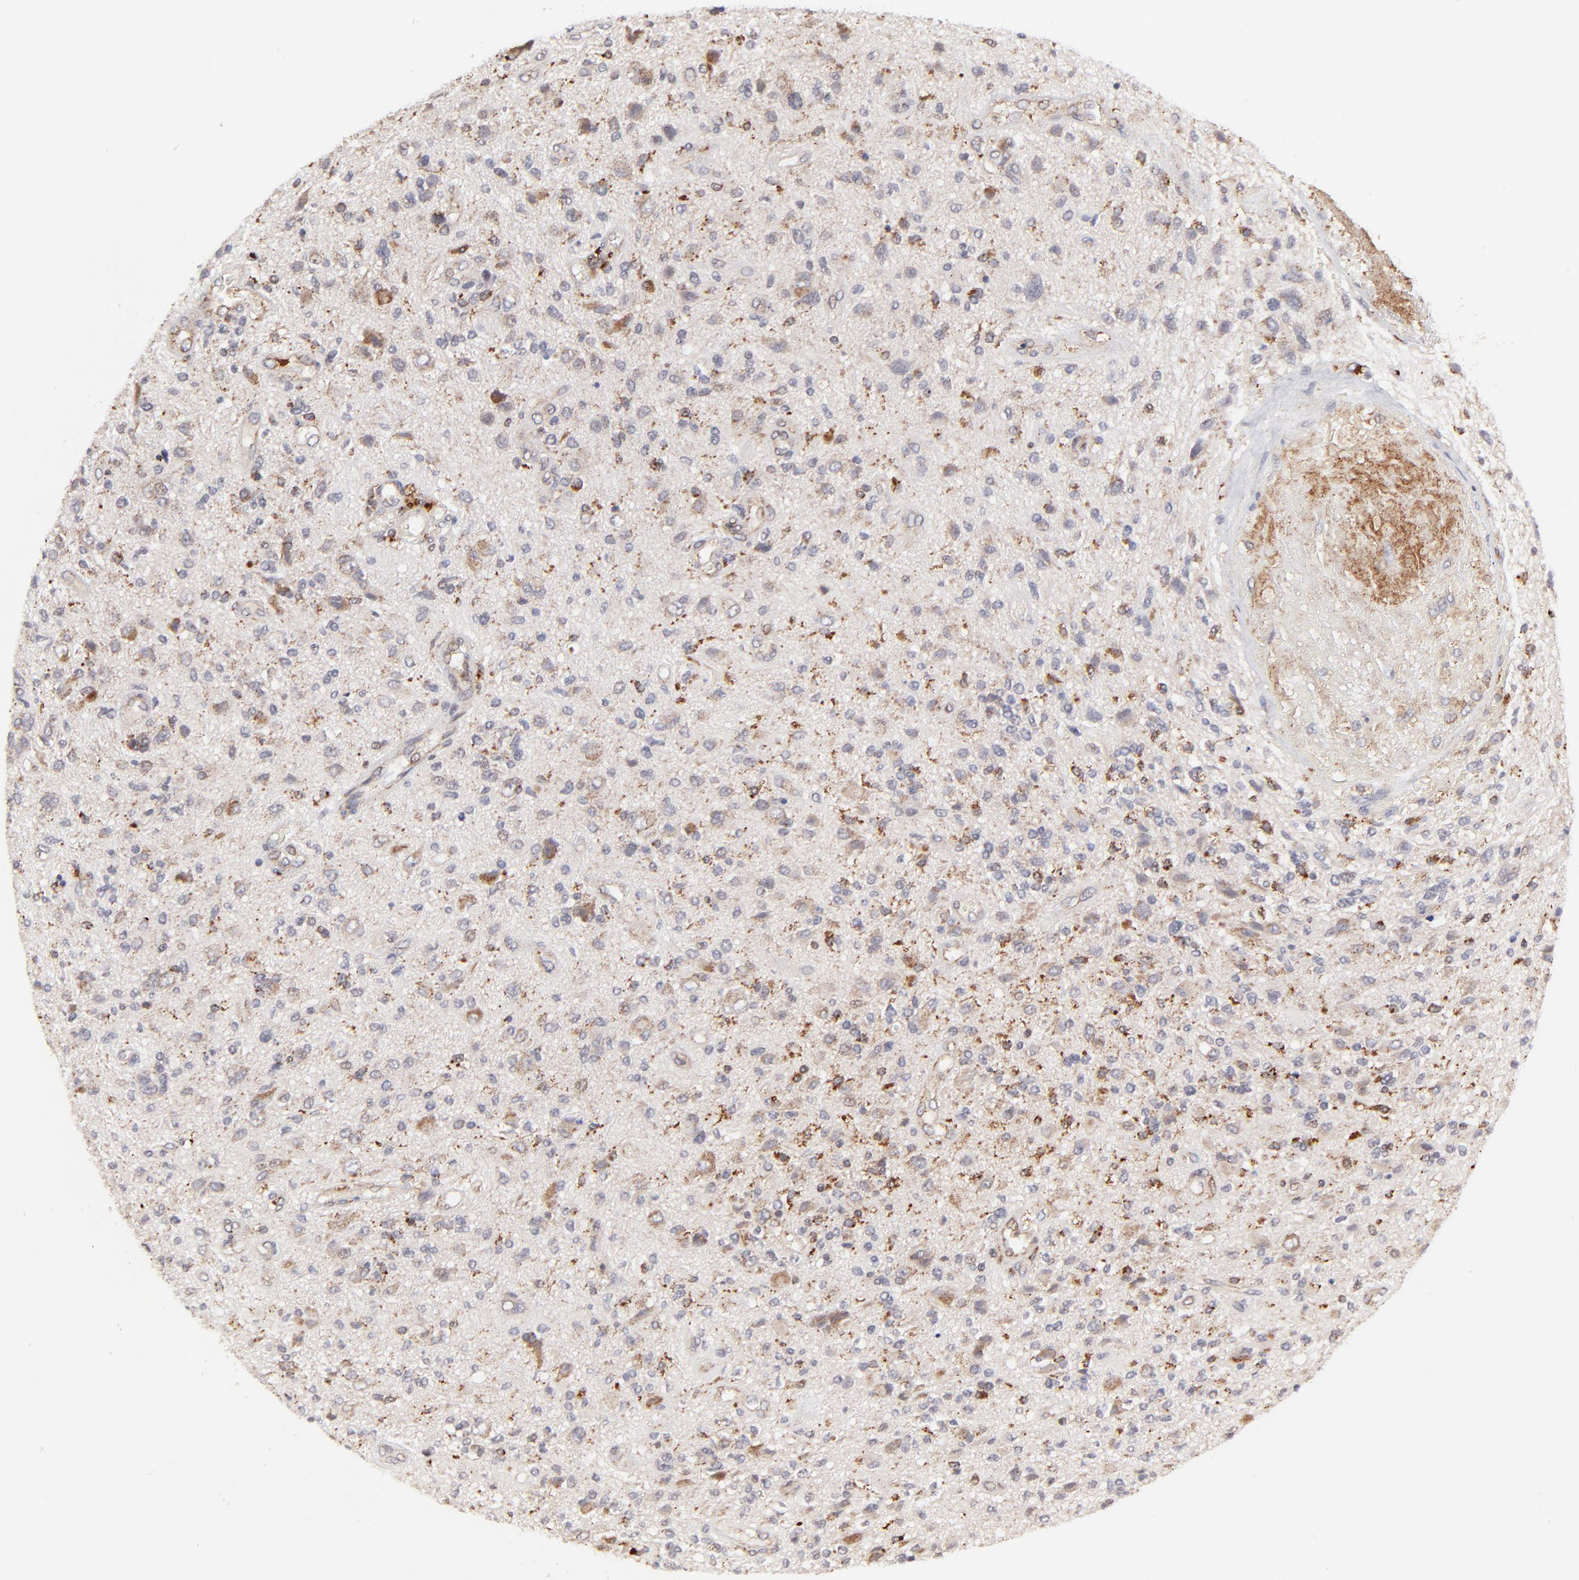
{"staining": {"intensity": "moderate", "quantity": "<25%", "location": "cytoplasmic/membranous"}, "tissue": "glioma", "cell_type": "Tumor cells", "image_type": "cancer", "snomed": [{"axis": "morphology", "description": "Normal tissue, NOS"}, {"axis": "morphology", "description": "Glioma, malignant, High grade"}, {"axis": "topography", "description": "Cerebral cortex"}], "caption": "IHC histopathology image of neoplastic tissue: human glioma stained using immunohistochemistry (IHC) shows low levels of moderate protein expression localized specifically in the cytoplasmic/membranous of tumor cells, appearing as a cytoplasmic/membranous brown color.", "gene": "MAP2K7", "patient": {"sex": "male", "age": 75}}